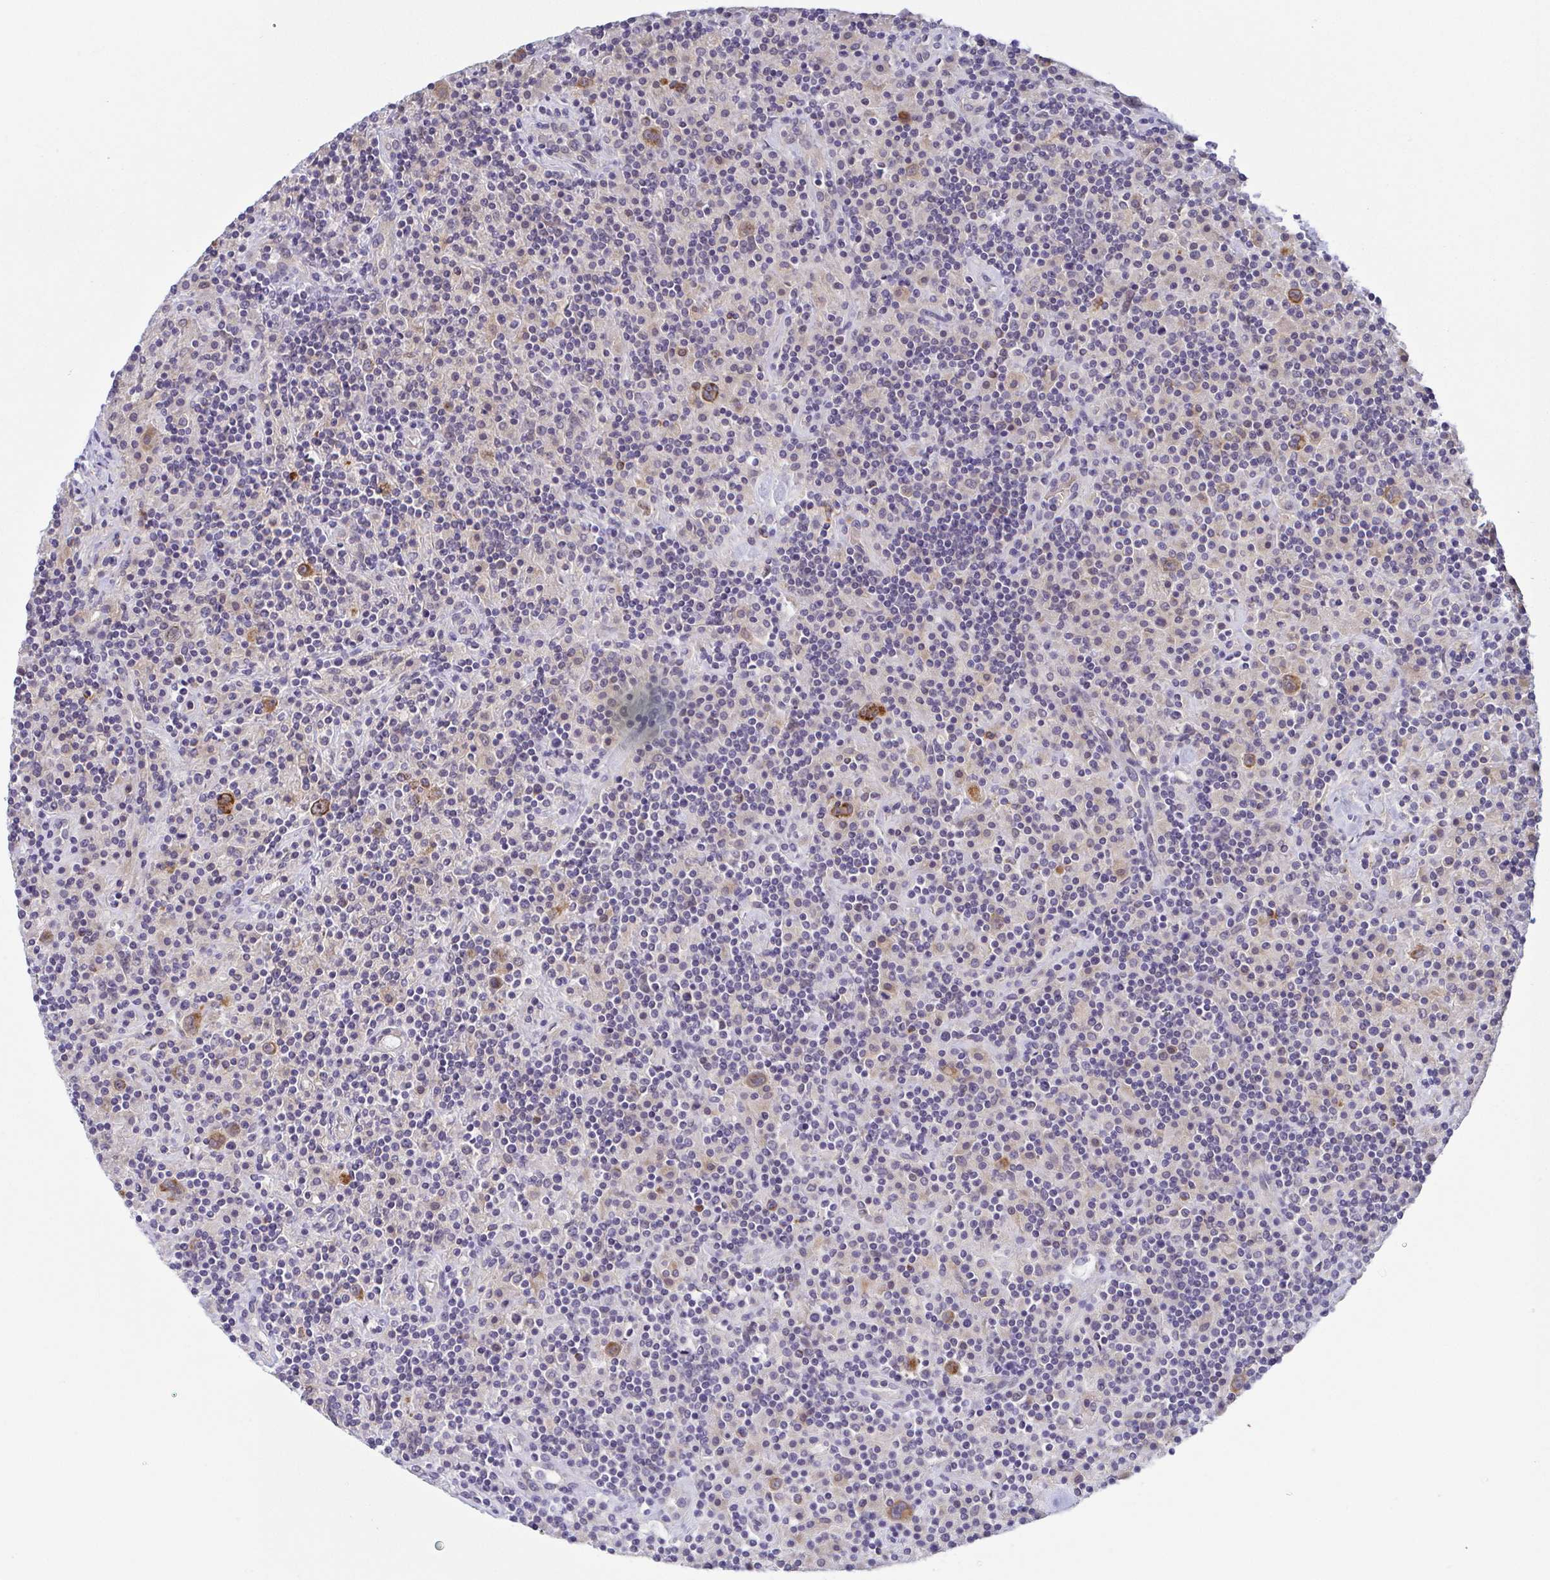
{"staining": {"intensity": "moderate", "quantity": ">75%", "location": "cytoplasmic/membranous"}, "tissue": "lymphoma", "cell_type": "Tumor cells", "image_type": "cancer", "snomed": [{"axis": "morphology", "description": "Hodgkin's disease, NOS"}, {"axis": "topography", "description": "Lymph node"}], "caption": "An immunohistochemistry (IHC) photomicrograph of tumor tissue is shown. Protein staining in brown highlights moderate cytoplasmic/membranous positivity in lymphoma within tumor cells.", "gene": "BCL2L1", "patient": {"sex": "male", "age": 70}}